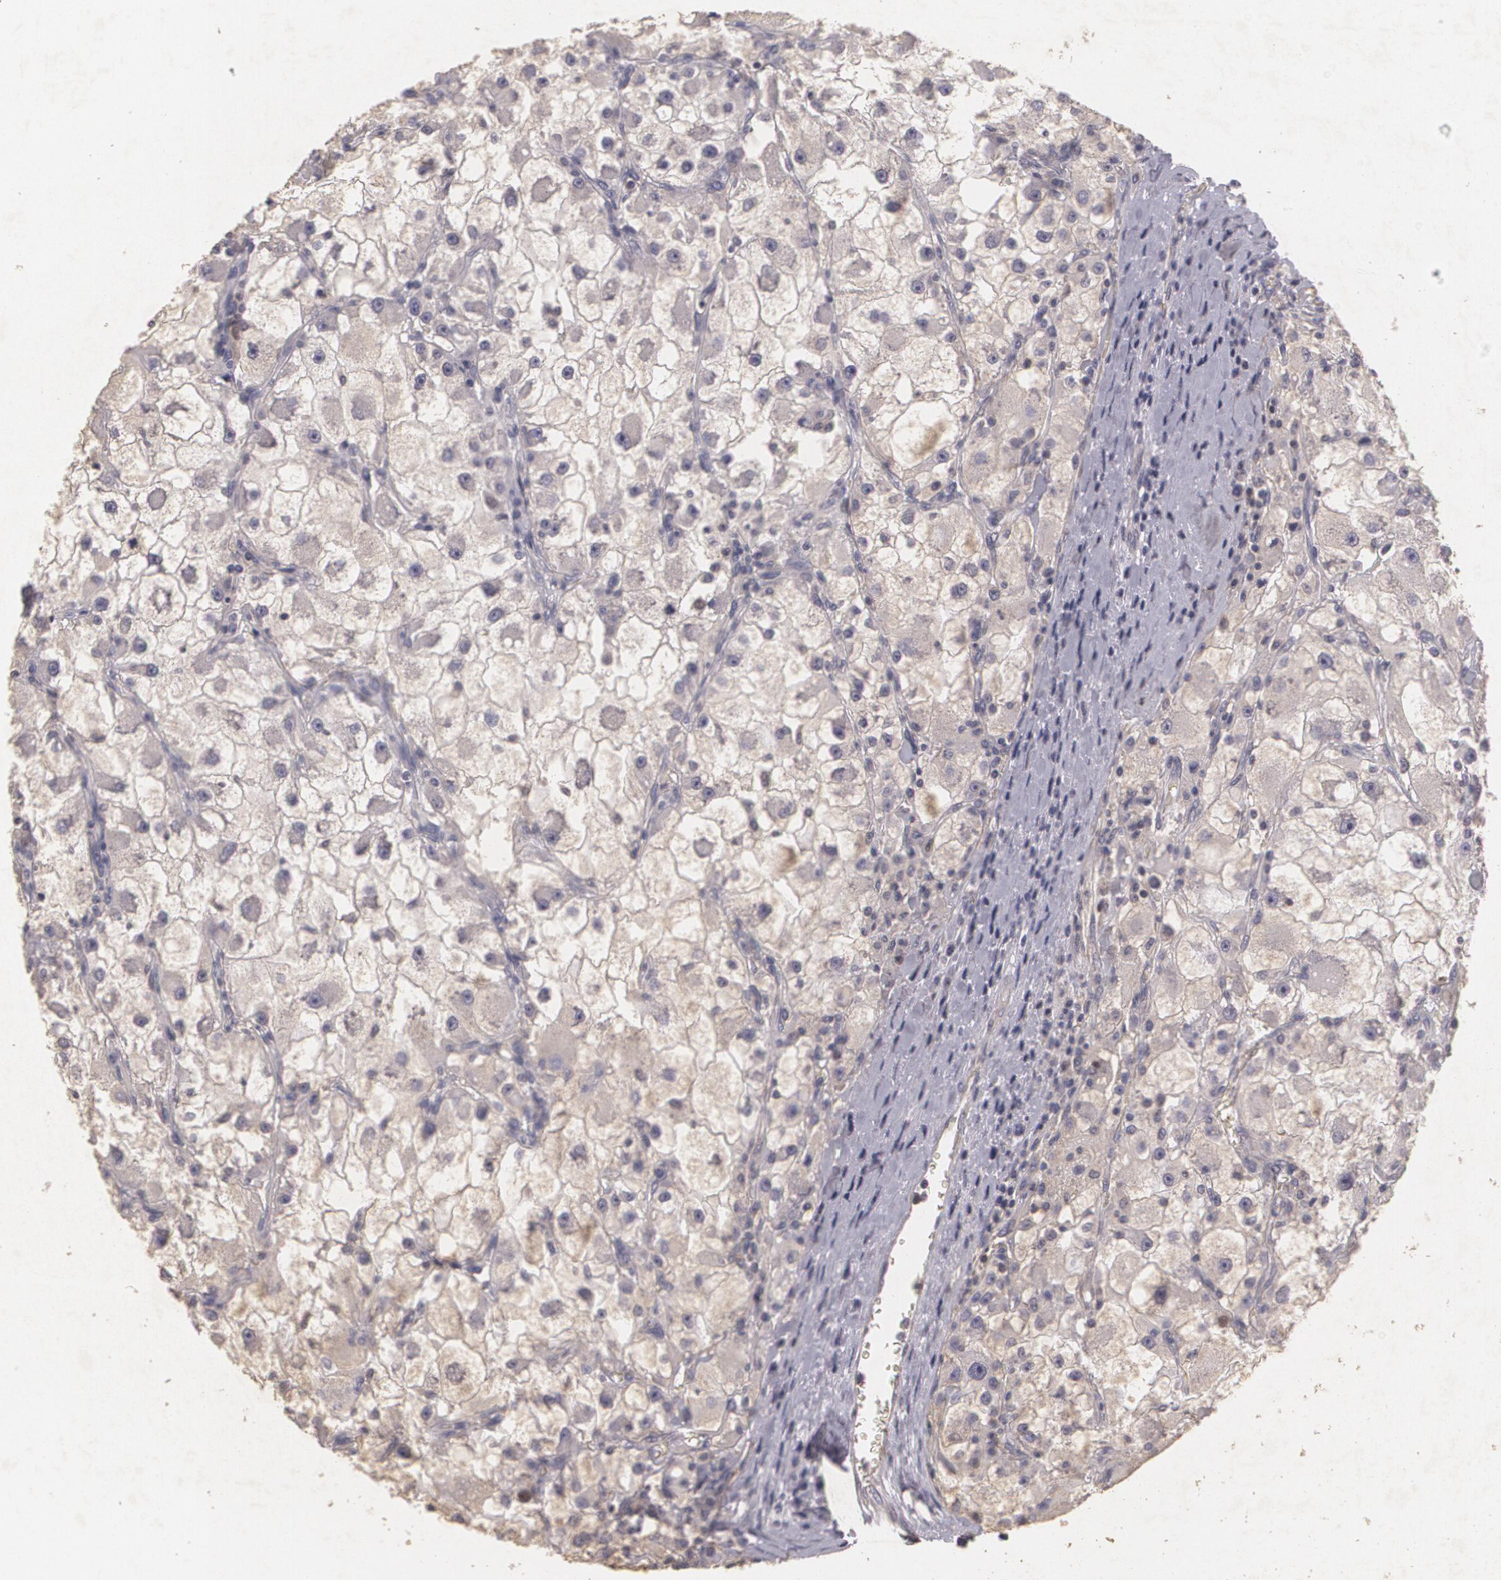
{"staining": {"intensity": "weak", "quantity": ">75%", "location": "cytoplasmic/membranous"}, "tissue": "renal cancer", "cell_type": "Tumor cells", "image_type": "cancer", "snomed": [{"axis": "morphology", "description": "Adenocarcinoma, NOS"}, {"axis": "topography", "description": "Kidney"}], "caption": "Renal adenocarcinoma stained with DAB (3,3'-diaminobenzidine) immunohistochemistry exhibits low levels of weak cytoplasmic/membranous staining in about >75% of tumor cells. (Stains: DAB (3,3'-diaminobenzidine) in brown, nuclei in blue, Microscopy: brightfield microscopy at high magnification).", "gene": "KCNA4", "patient": {"sex": "female", "age": 73}}